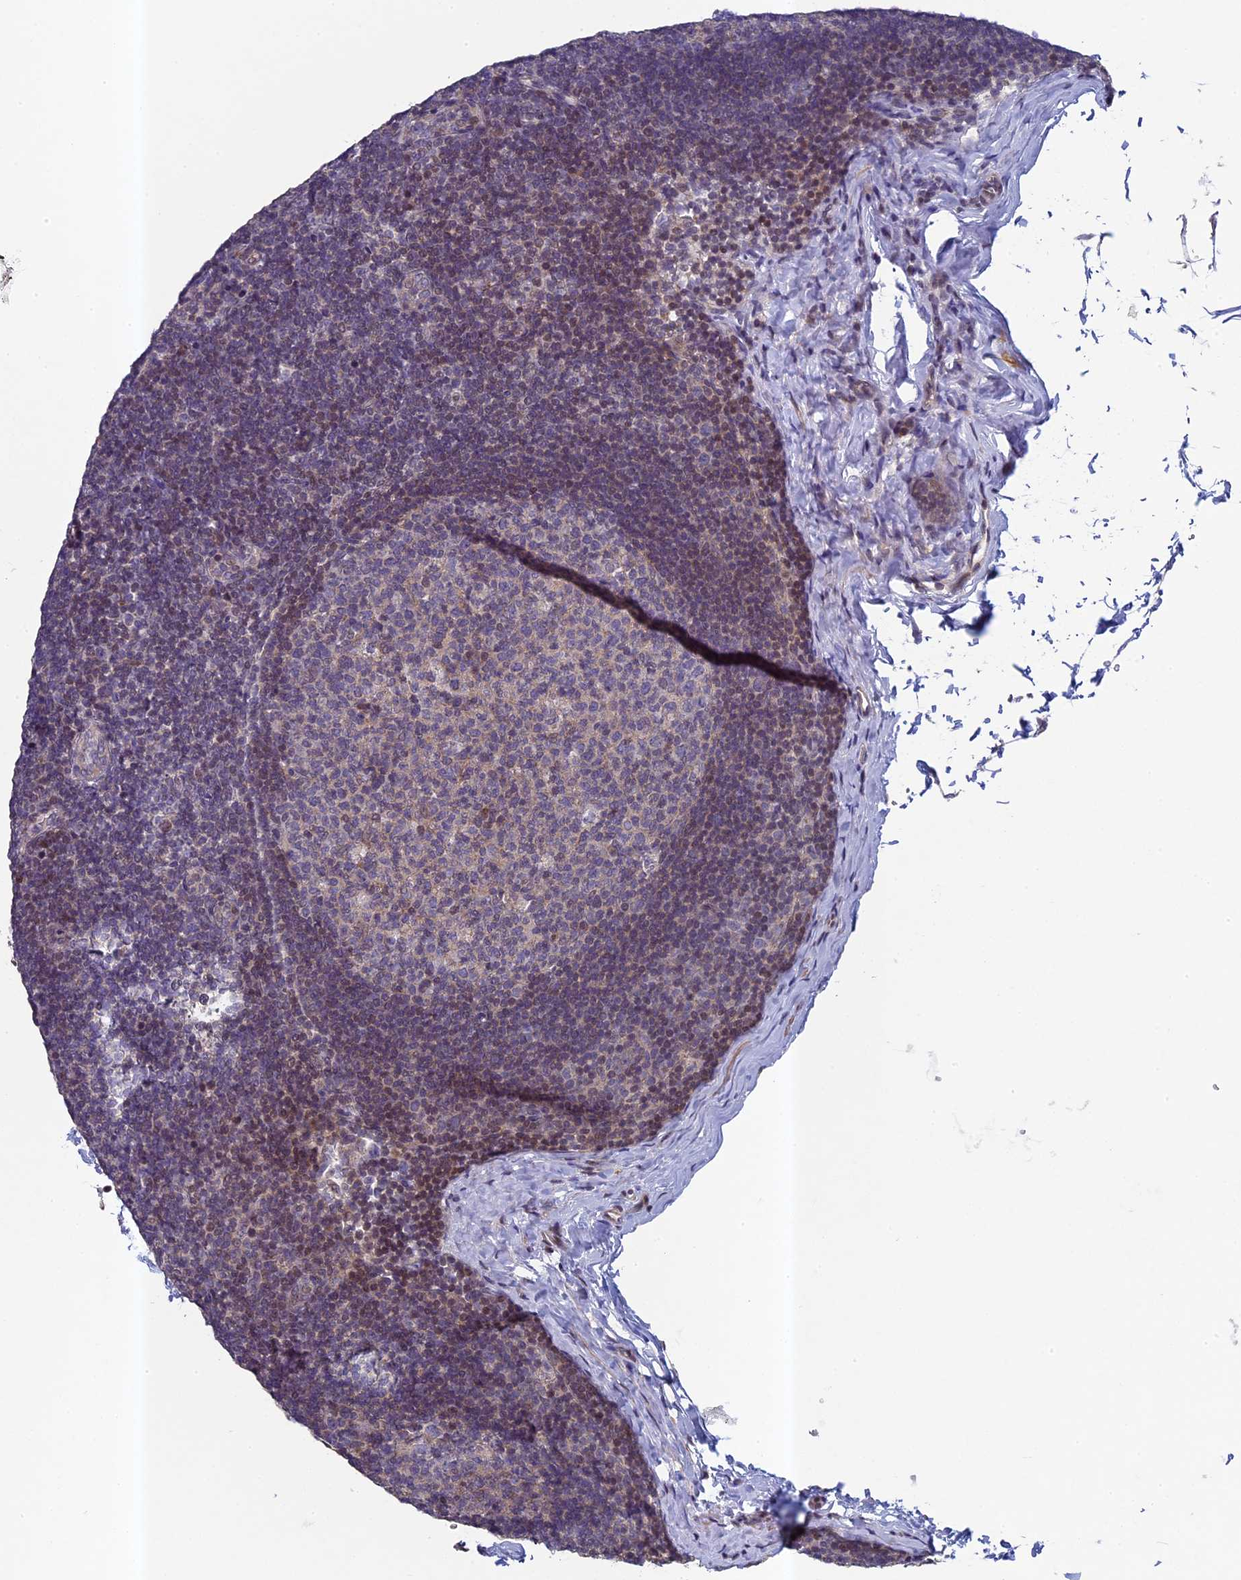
{"staining": {"intensity": "weak", "quantity": "<25%", "location": "cytoplasmic/membranous"}, "tissue": "lymph node", "cell_type": "Germinal center cells", "image_type": "normal", "snomed": [{"axis": "morphology", "description": "Normal tissue, NOS"}, {"axis": "topography", "description": "Lymph node"}], "caption": "Immunohistochemistry (IHC) histopathology image of normal lymph node stained for a protein (brown), which shows no staining in germinal center cells.", "gene": "DIXDC1", "patient": {"sex": "female", "age": 22}}